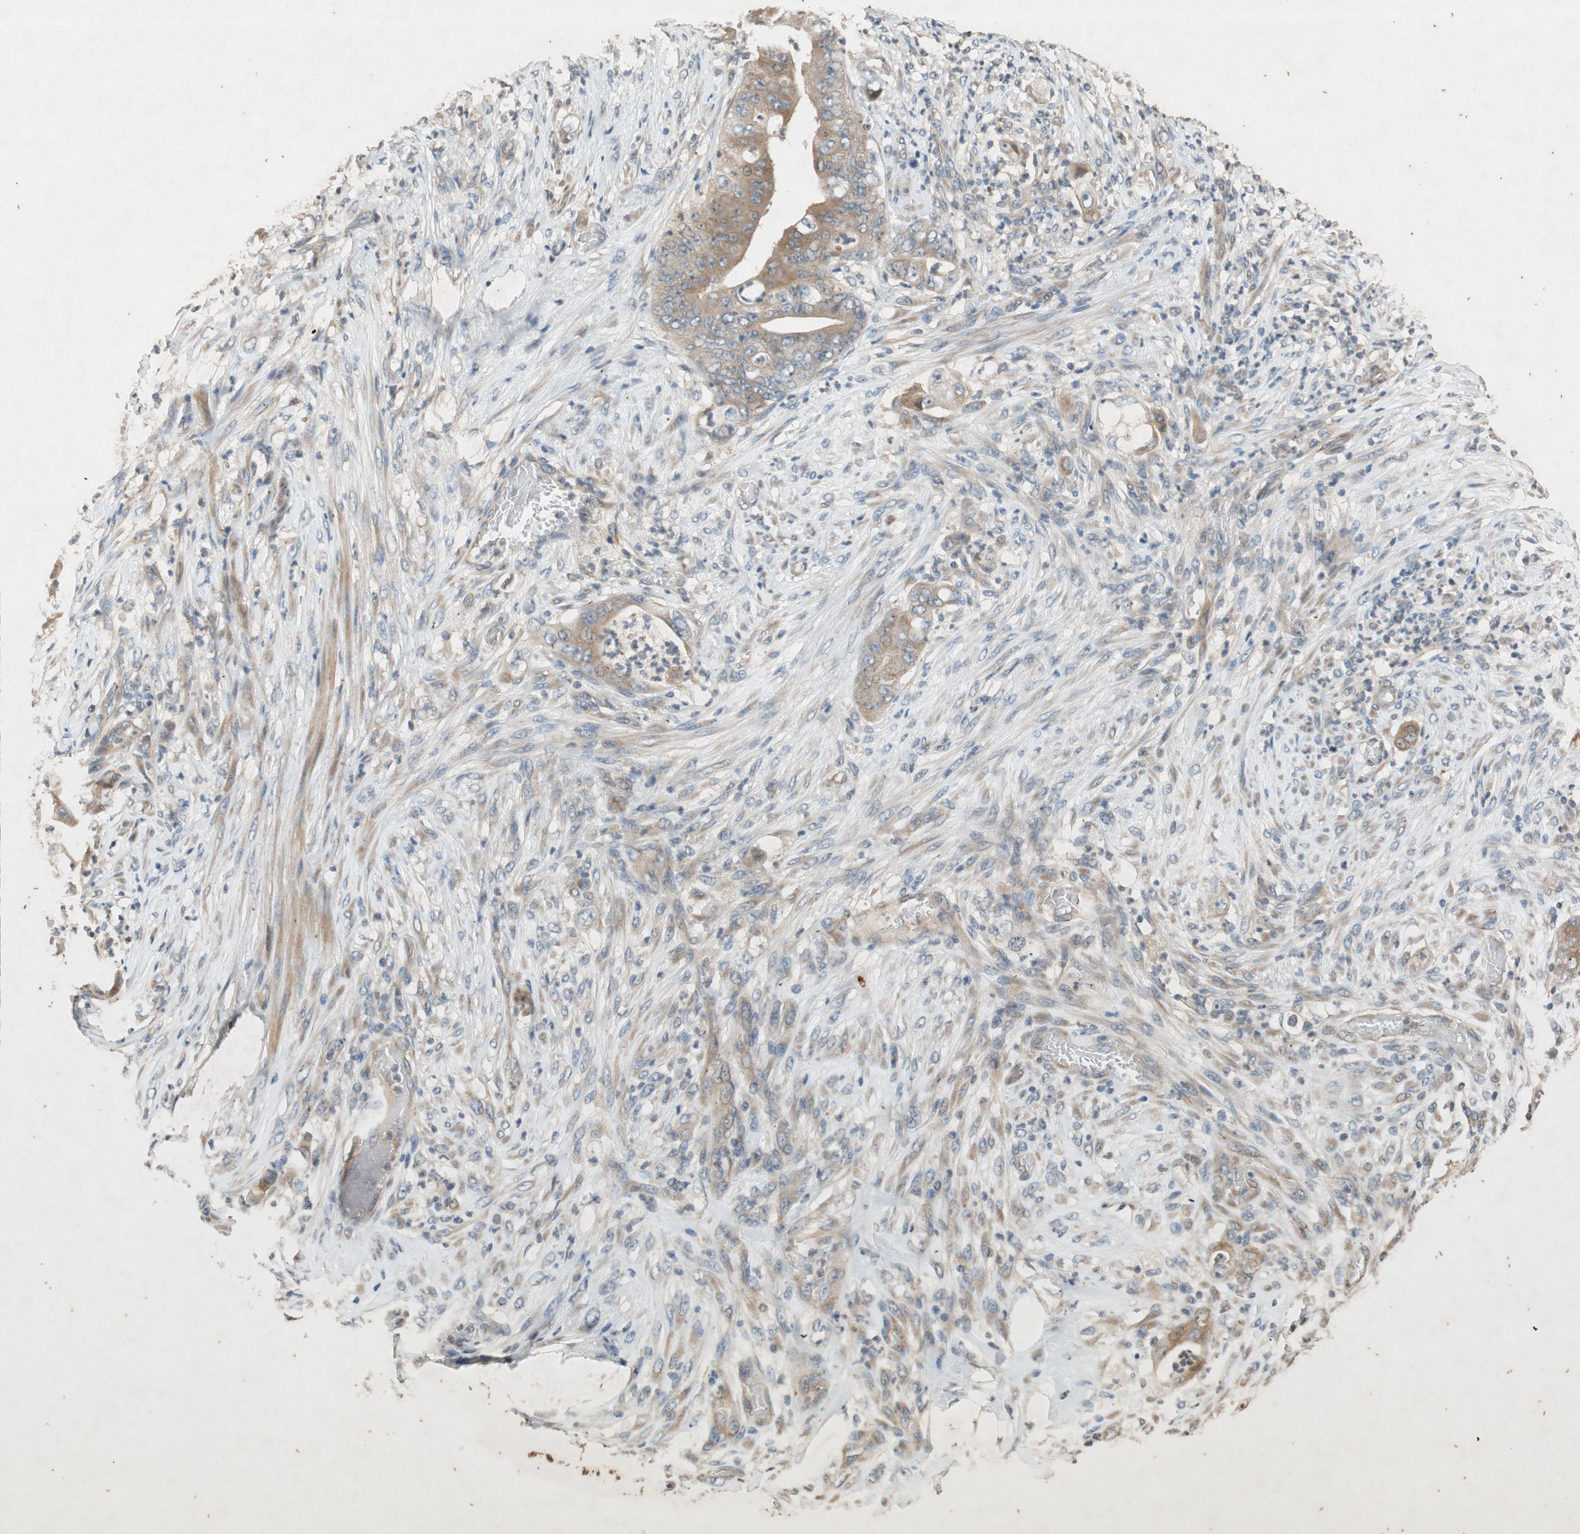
{"staining": {"intensity": "moderate", "quantity": ">75%", "location": "cytoplasmic/membranous"}, "tissue": "stomach cancer", "cell_type": "Tumor cells", "image_type": "cancer", "snomed": [{"axis": "morphology", "description": "Adenocarcinoma, NOS"}, {"axis": "topography", "description": "Stomach"}], "caption": "Approximately >75% of tumor cells in human stomach adenocarcinoma exhibit moderate cytoplasmic/membranous protein staining as visualized by brown immunohistochemical staining.", "gene": "ATP2C1", "patient": {"sex": "female", "age": 73}}